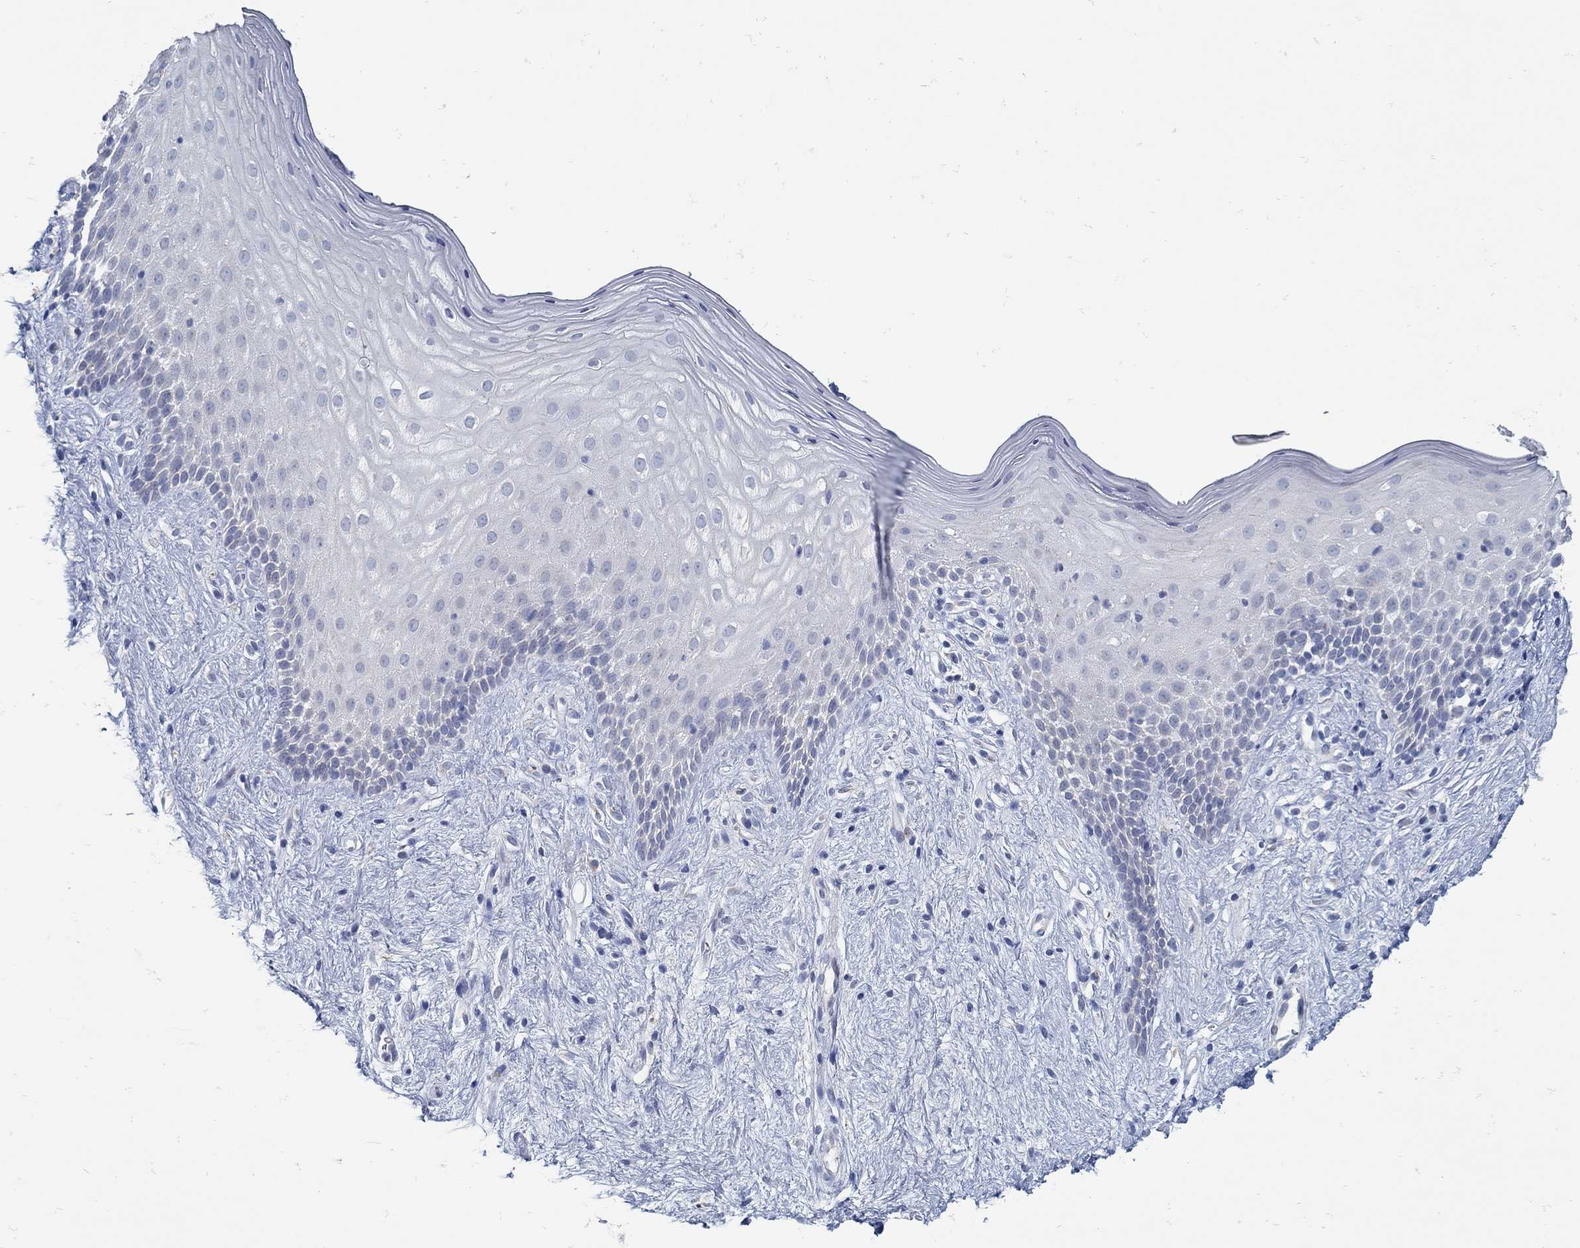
{"staining": {"intensity": "negative", "quantity": "none", "location": "none"}, "tissue": "vagina", "cell_type": "Squamous epithelial cells", "image_type": "normal", "snomed": [{"axis": "morphology", "description": "Normal tissue, NOS"}, {"axis": "topography", "description": "Vagina"}], "caption": "Immunohistochemistry (IHC) photomicrograph of unremarkable vagina stained for a protein (brown), which reveals no expression in squamous epithelial cells.", "gene": "ZFAND4", "patient": {"sex": "female", "age": 47}}